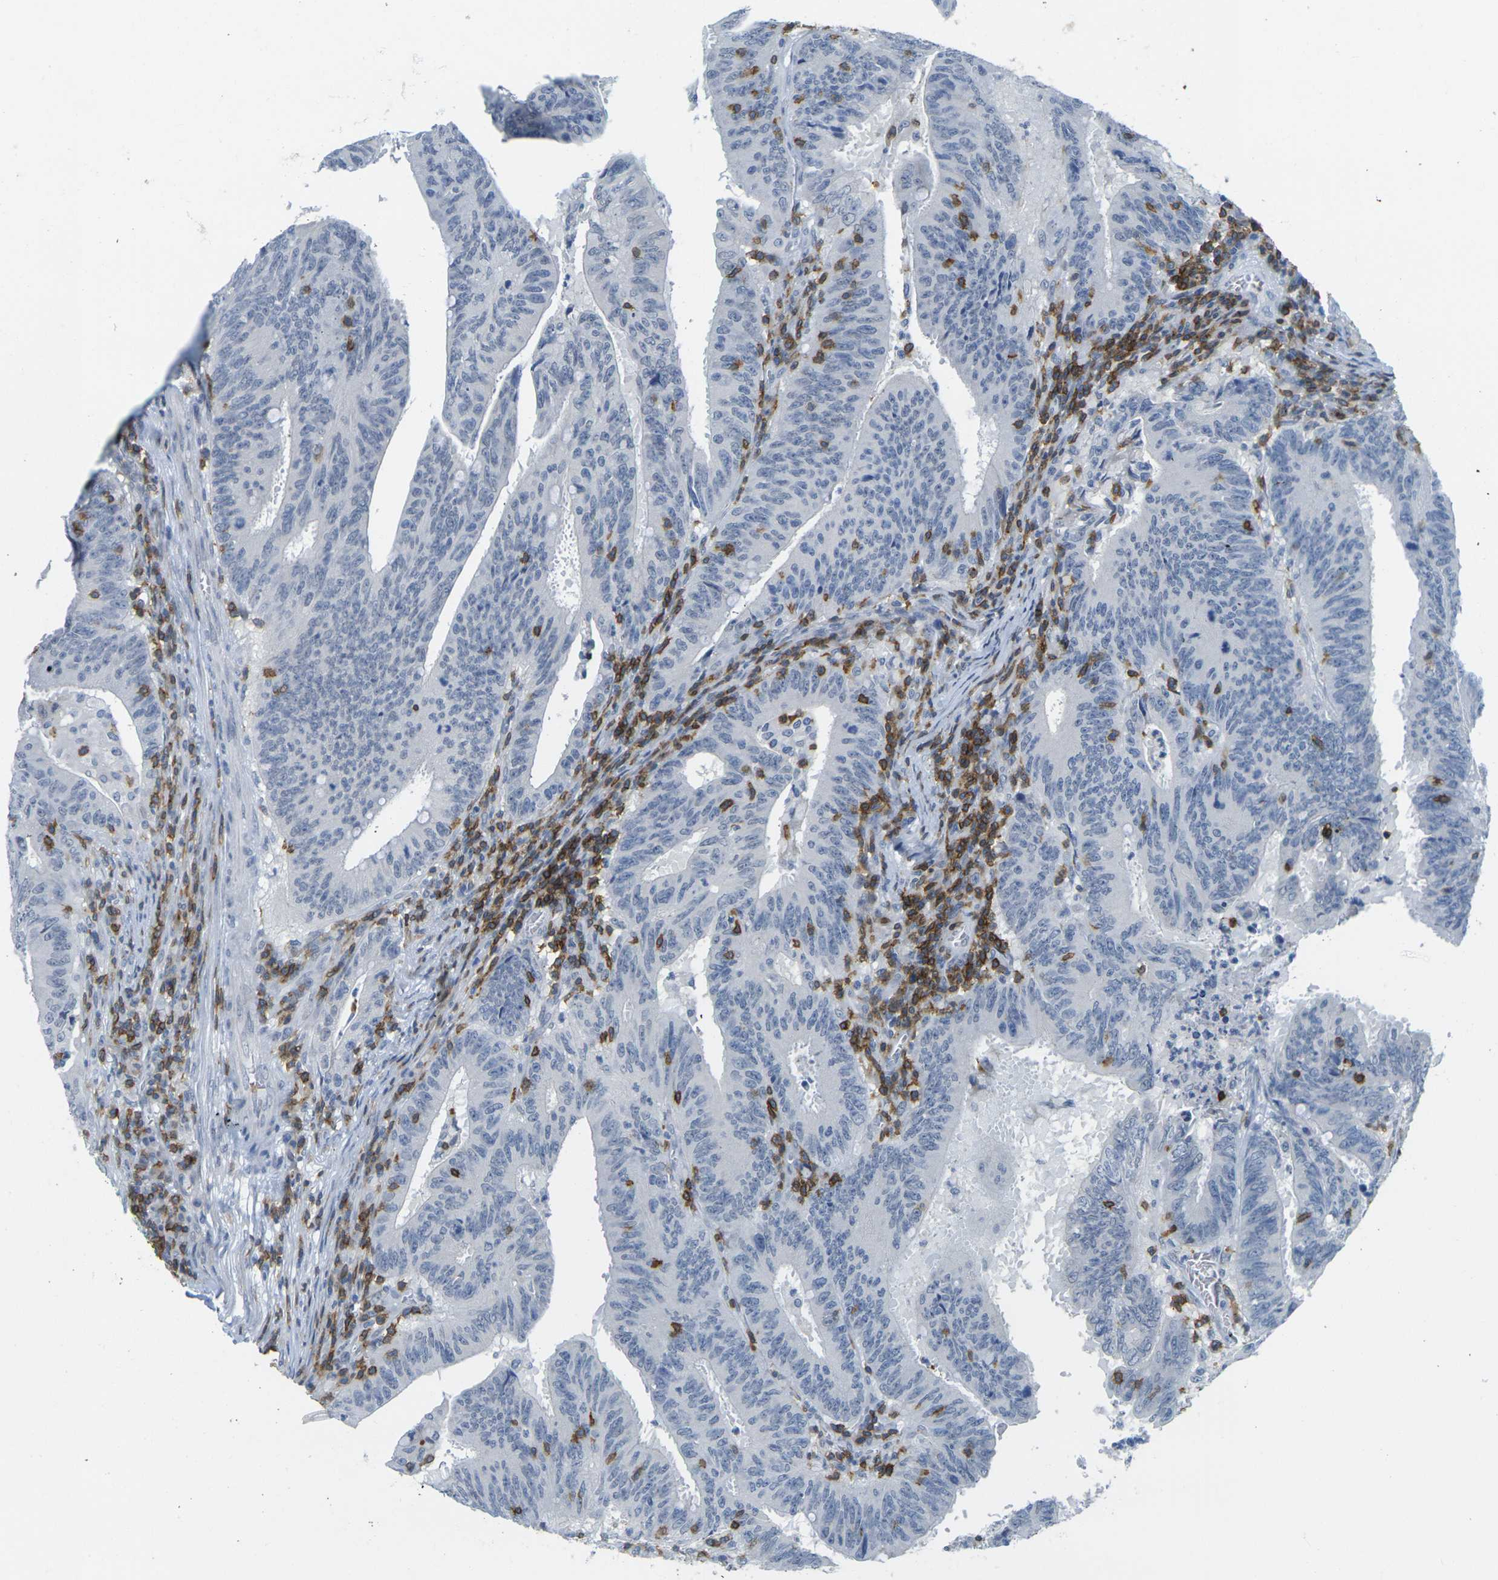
{"staining": {"intensity": "negative", "quantity": "none", "location": "none"}, "tissue": "colorectal cancer", "cell_type": "Tumor cells", "image_type": "cancer", "snomed": [{"axis": "morphology", "description": "Adenocarcinoma, NOS"}, {"axis": "topography", "description": "Colon"}], "caption": "Immunohistochemical staining of human colorectal cancer reveals no significant positivity in tumor cells.", "gene": "CD3D", "patient": {"sex": "male", "age": 45}}